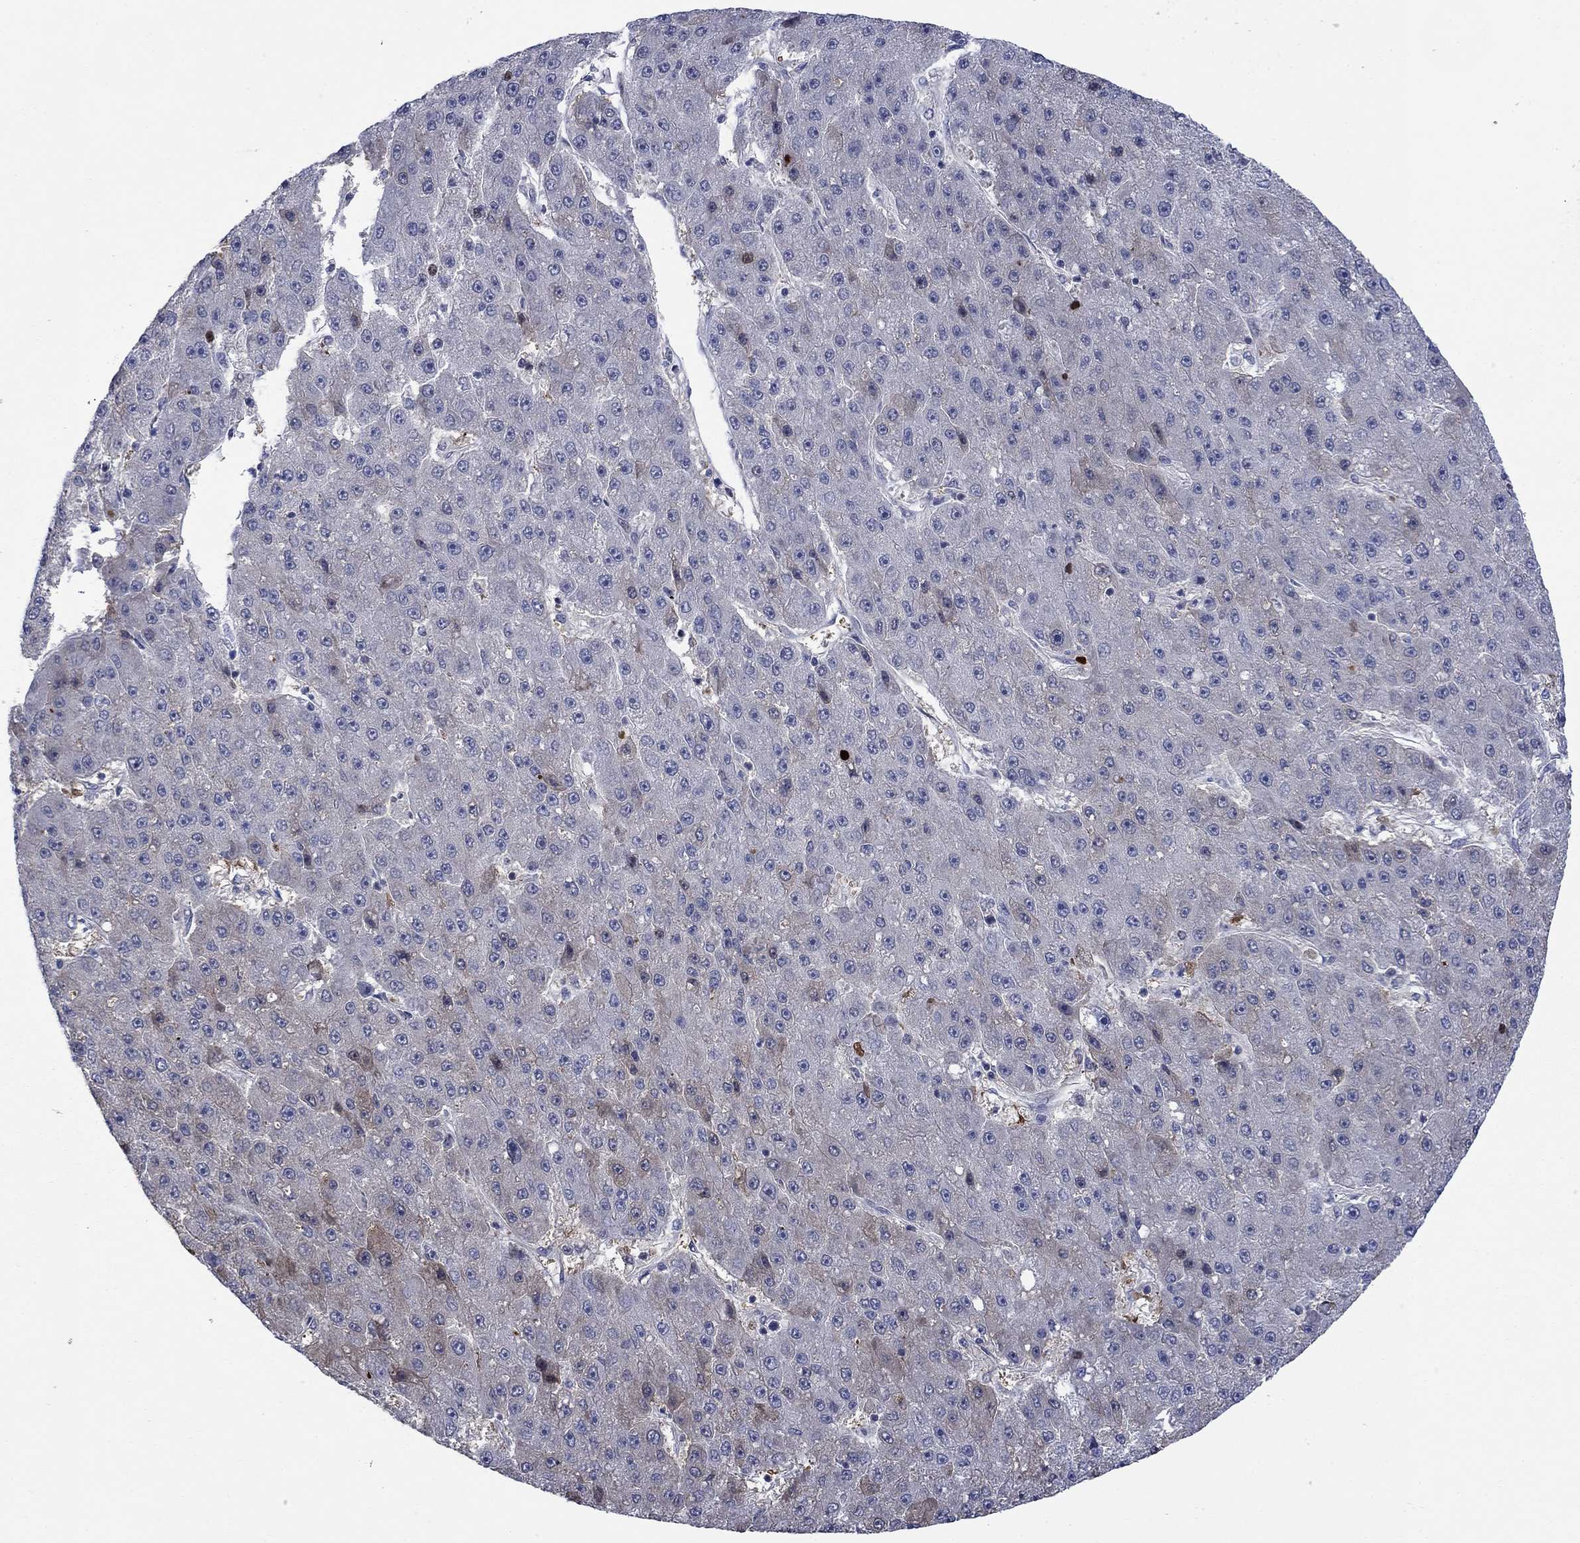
{"staining": {"intensity": "negative", "quantity": "none", "location": "none"}, "tissue": "liver cancer", "cell_type": "Tumor cells", "image_type": "cancer", "snomed": [{"axis": "morphology", "description": "Carcinoma, Hepatocellular, NOS"}, {"axis": "topography", "description": "Liver"}], "caption": "The image demonstrates no significant expression in tumor cells of liver cancer (hepatocellular carcinoma). (IHC, brightfield microscopy, high magnification).", "gene": "PDZD2", "patient": {"sex": "male", "age": 67}}